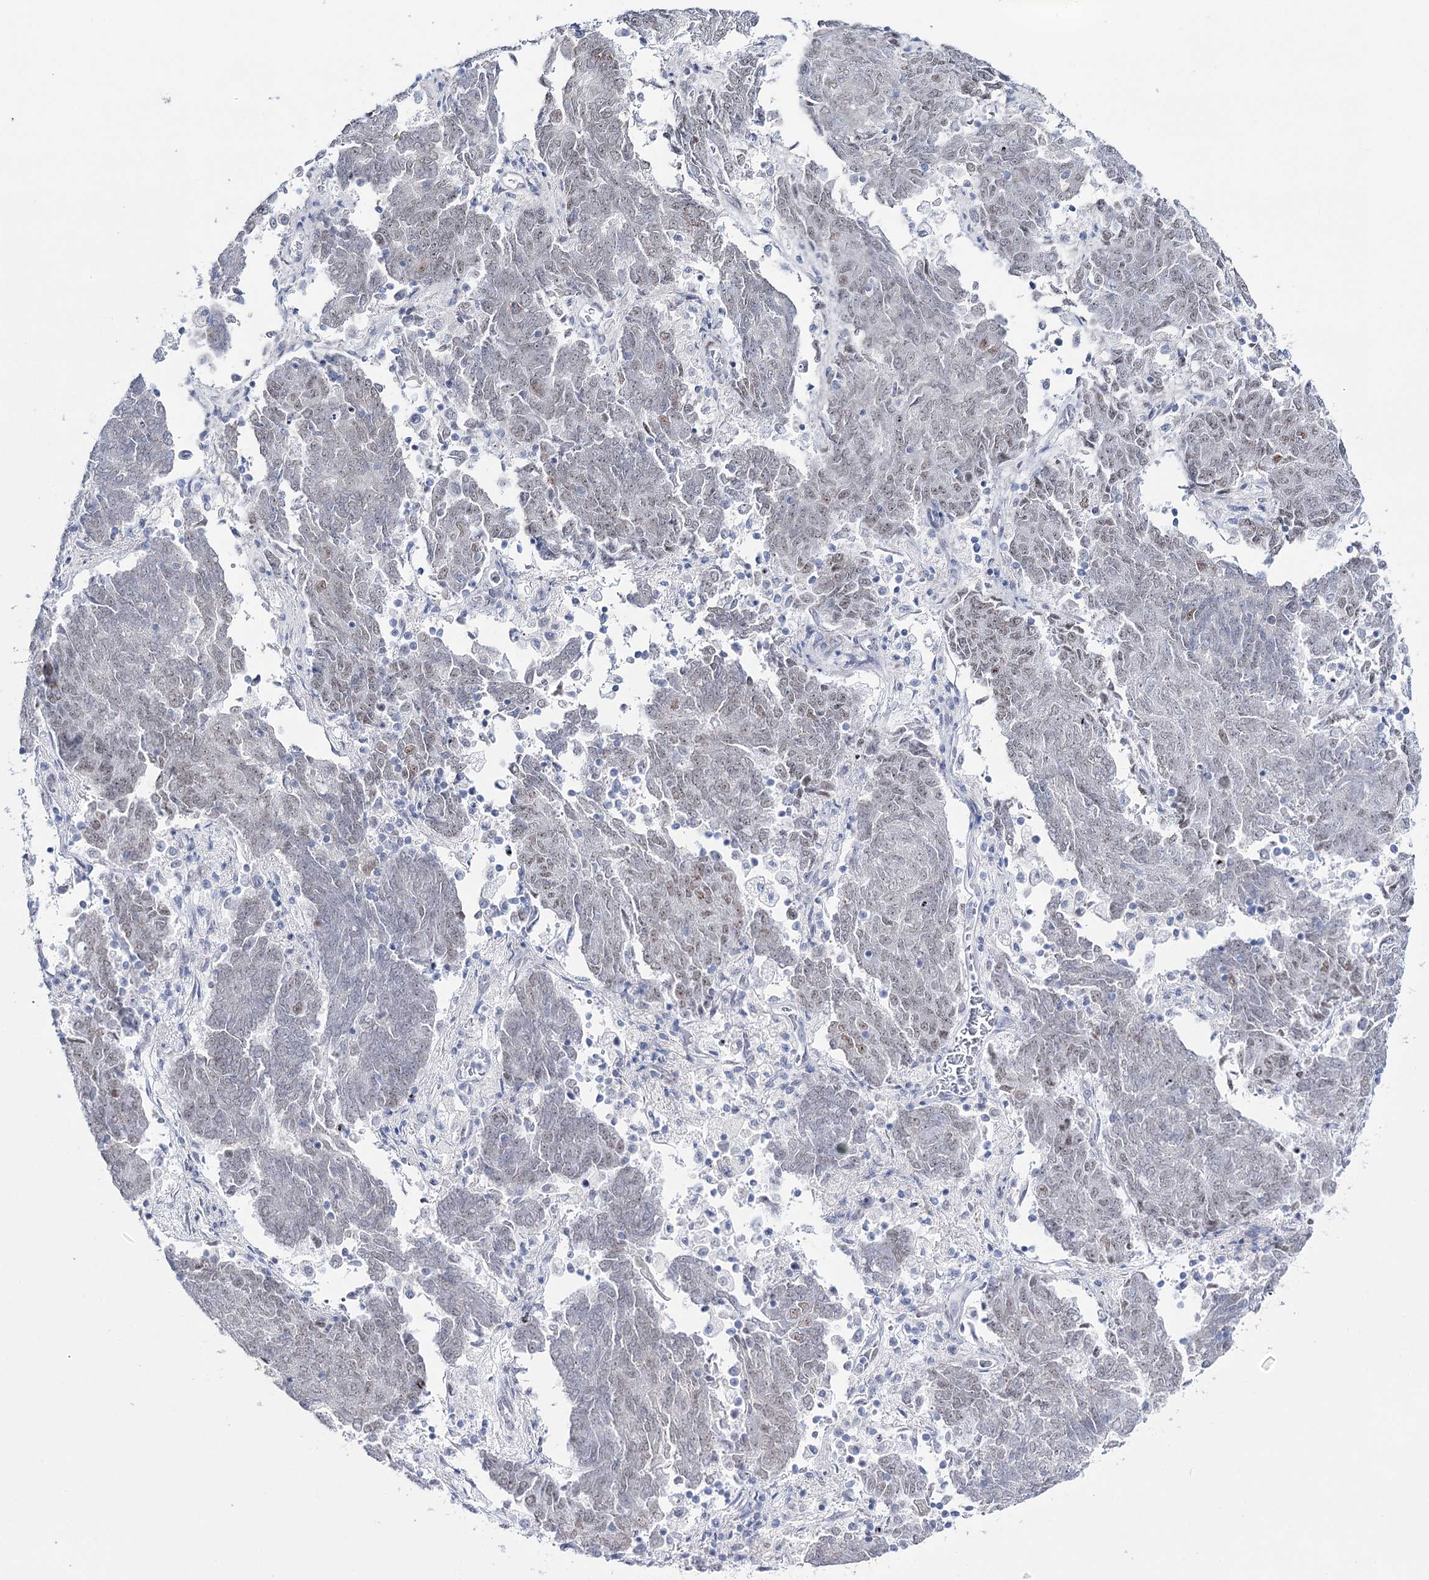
{"staining": {"intensity": "weak", "quantity": "25%-75%", "location": "nuclear"}, "tissue": "endometrial cancer", "cell_type": "Tumor cells", "image_type": "cancer", "snomed": [{"axis": "morphology", "description": "Adenocarcinoma, NOS"}, {"axis": "topography", "description": "Endometrium"}], "caption": "Endometrial cancer (adenocarcinoma) stained with immunohistochemistry (IHC) reveals weak nuclear positivity in about 25%-75% of tumor cells.", "gene": "RBM15B", "patient": {"sex": "female", "age": 80}}